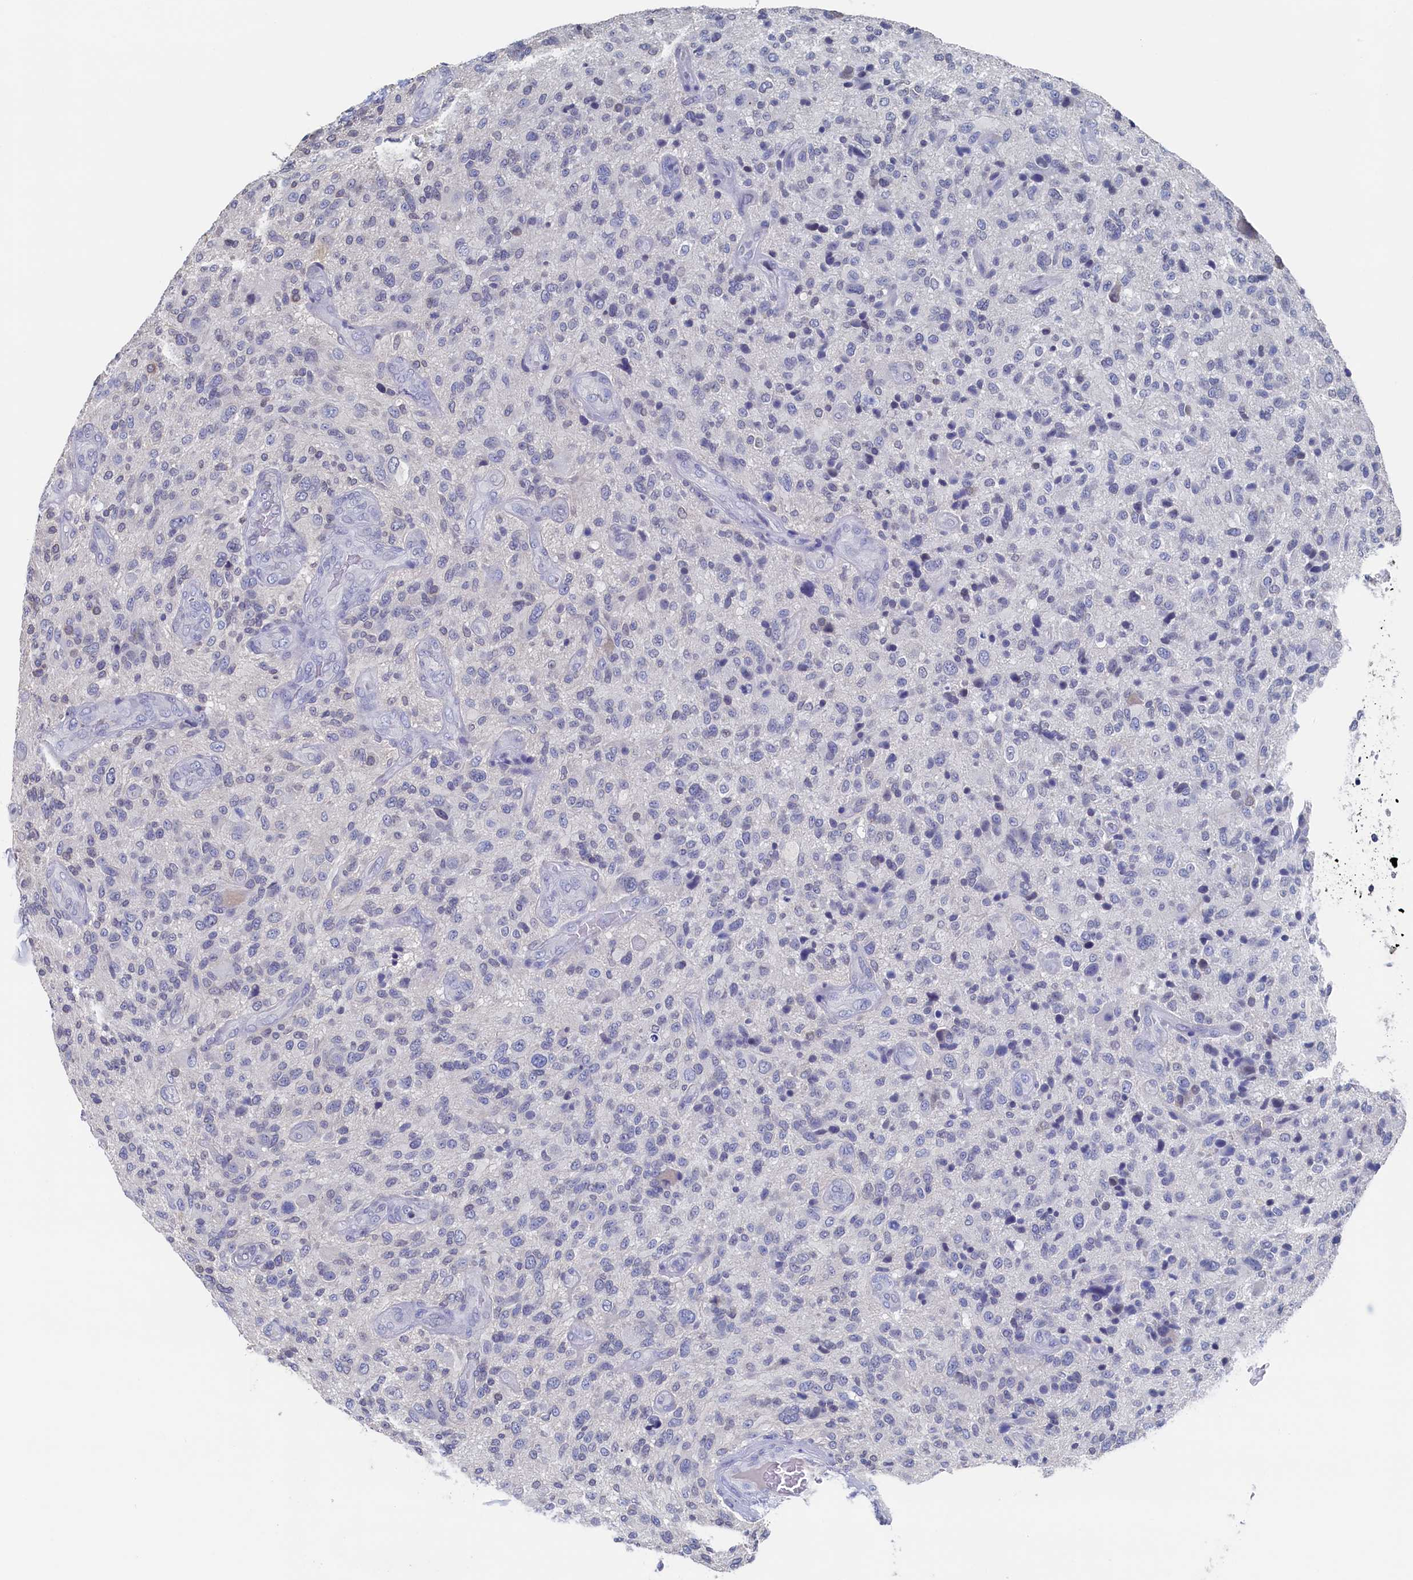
{"staining": {"intensity": "negative", "quantity": "none", "location": "none"}, "tissue": "glioma", "cell_type": "Tumor cells", "image_type": "cancer", "snomed": [{"axis": "morphology", "description": "Glioma, malignant, High grade"}, {"axis": "topography", "description": "Brain"}], "caption": "Immunohistochemistry histopathology image of human glioma stained for a protein (brown), which demonstrates no expression in tumor cells.", "gene": "C11orf54", "patient": {"sex": "male", "age": 47}}